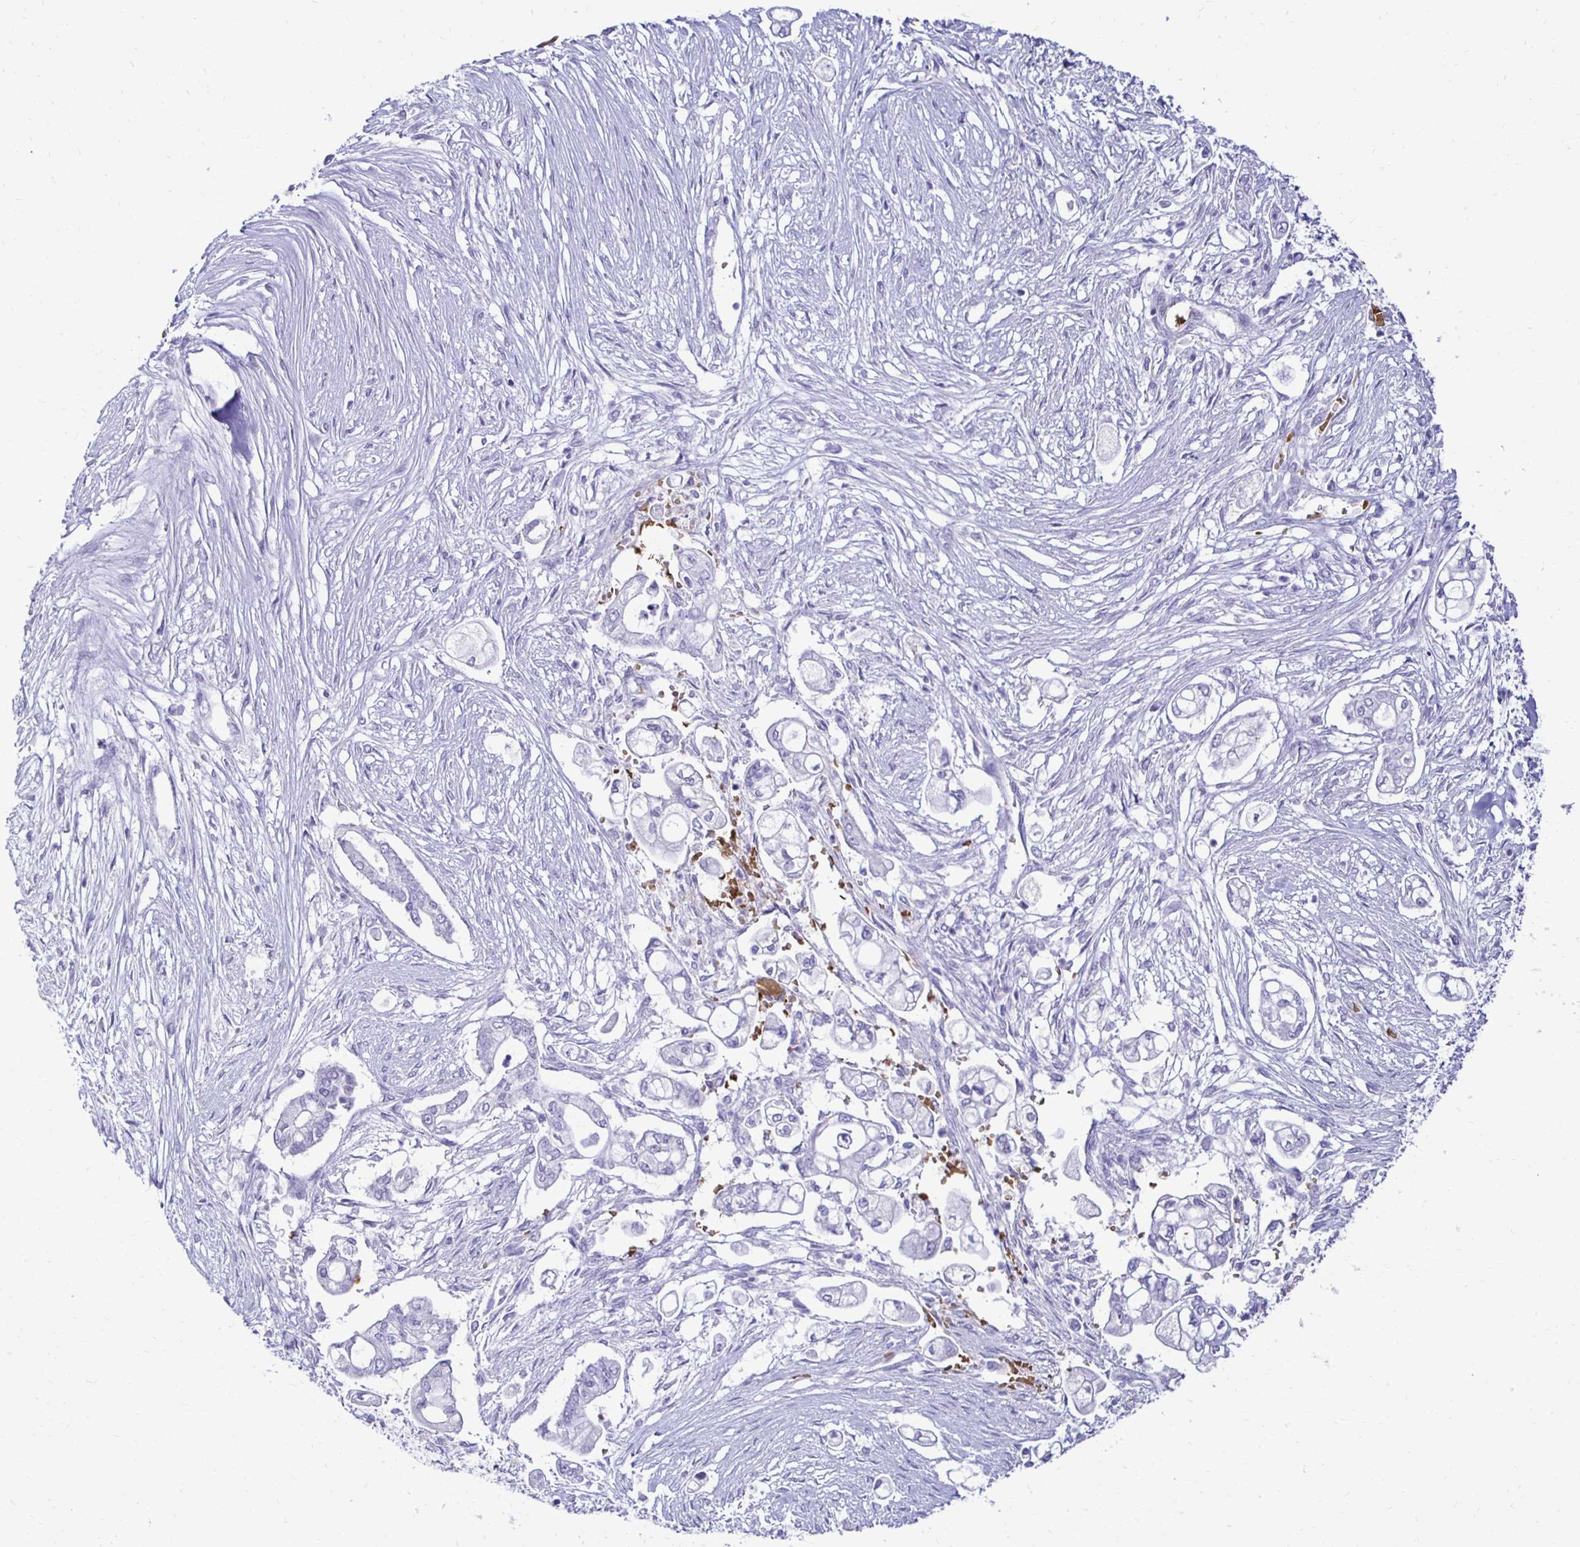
{"staining": {"intensity": "negative", "quantity": "none", "location": "none"}, "tissue": "pancreatic cancer", "cell_type": "Tumor cells", "image_type": "cancer", "snomed": [{"axis": "morphology", "description": "Adenocarcinoma, NOS"}, {"axis": "topography", "description": "Pancreas"}], "caption": "Pancreatic adenocarcinoma was stained to show a protein in brown. There is no significant positivity in tumor cells.", "gene": "RHBDL3", "patient": {"sex": "female", "age": 69}}